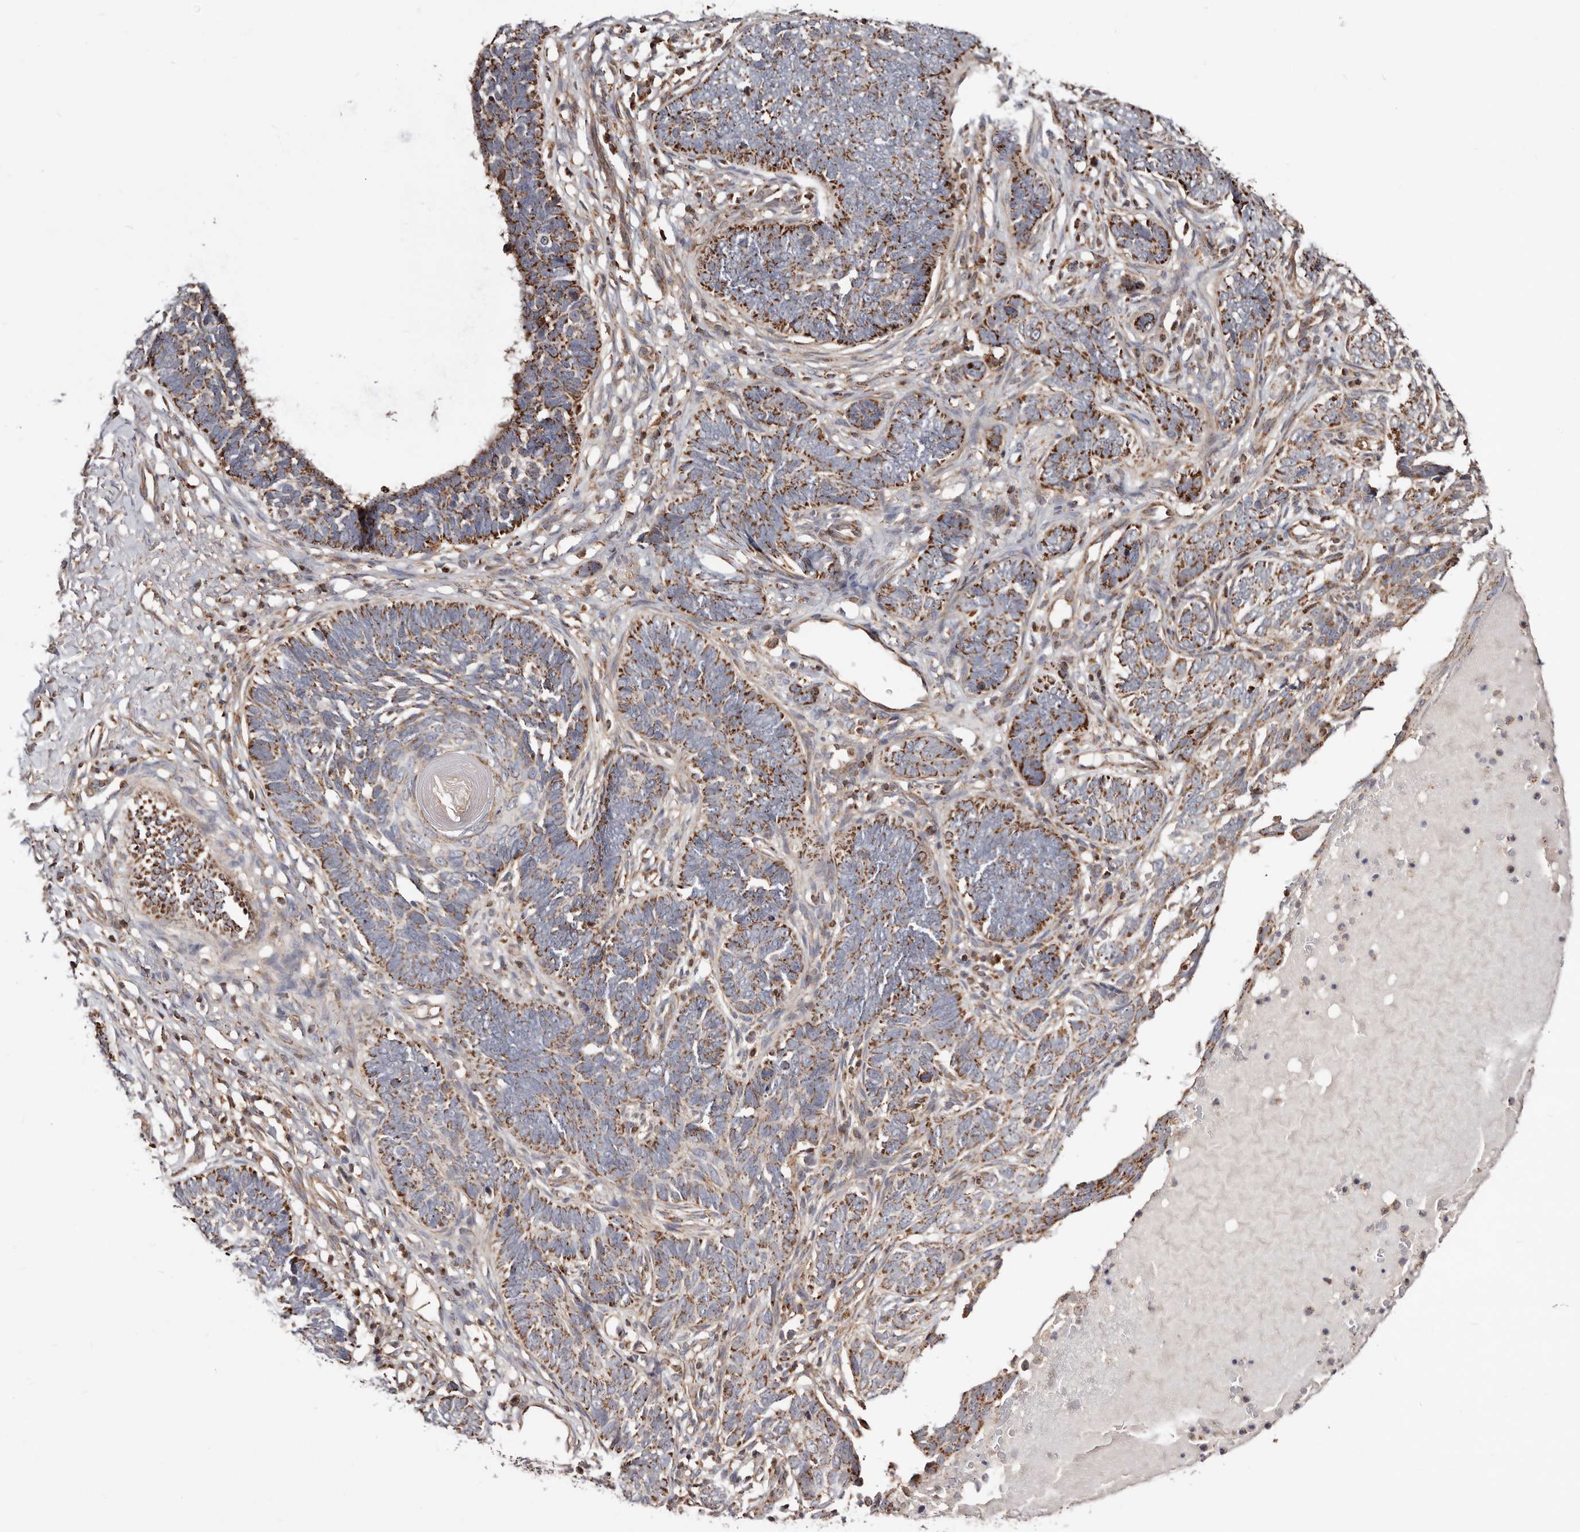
{"staining": {"intensity": "strong", "quantity": "25%-75%", "location": "cytoplasmic/membranous"}, "tissue": "skin cancer", "cell_type": "Tumor cells", "image_type": "cancer", "snomed": [{"axis": "morphology", "description": "Normal tissue, NOS"}, {"axis": "morphology", "description": "Basal cell carcinoma"}, {"axis": "topography", "description": "Skin"}], "caption": "Skin cancer (basal cell carcinoma) stained for a protein (brown) demonstrates strong cytoplasmic/membranous positive expression in about 25%-75% of tumor cells.", "gene": "PRKACB", "patient": {"sex": "male", "age": 77}}